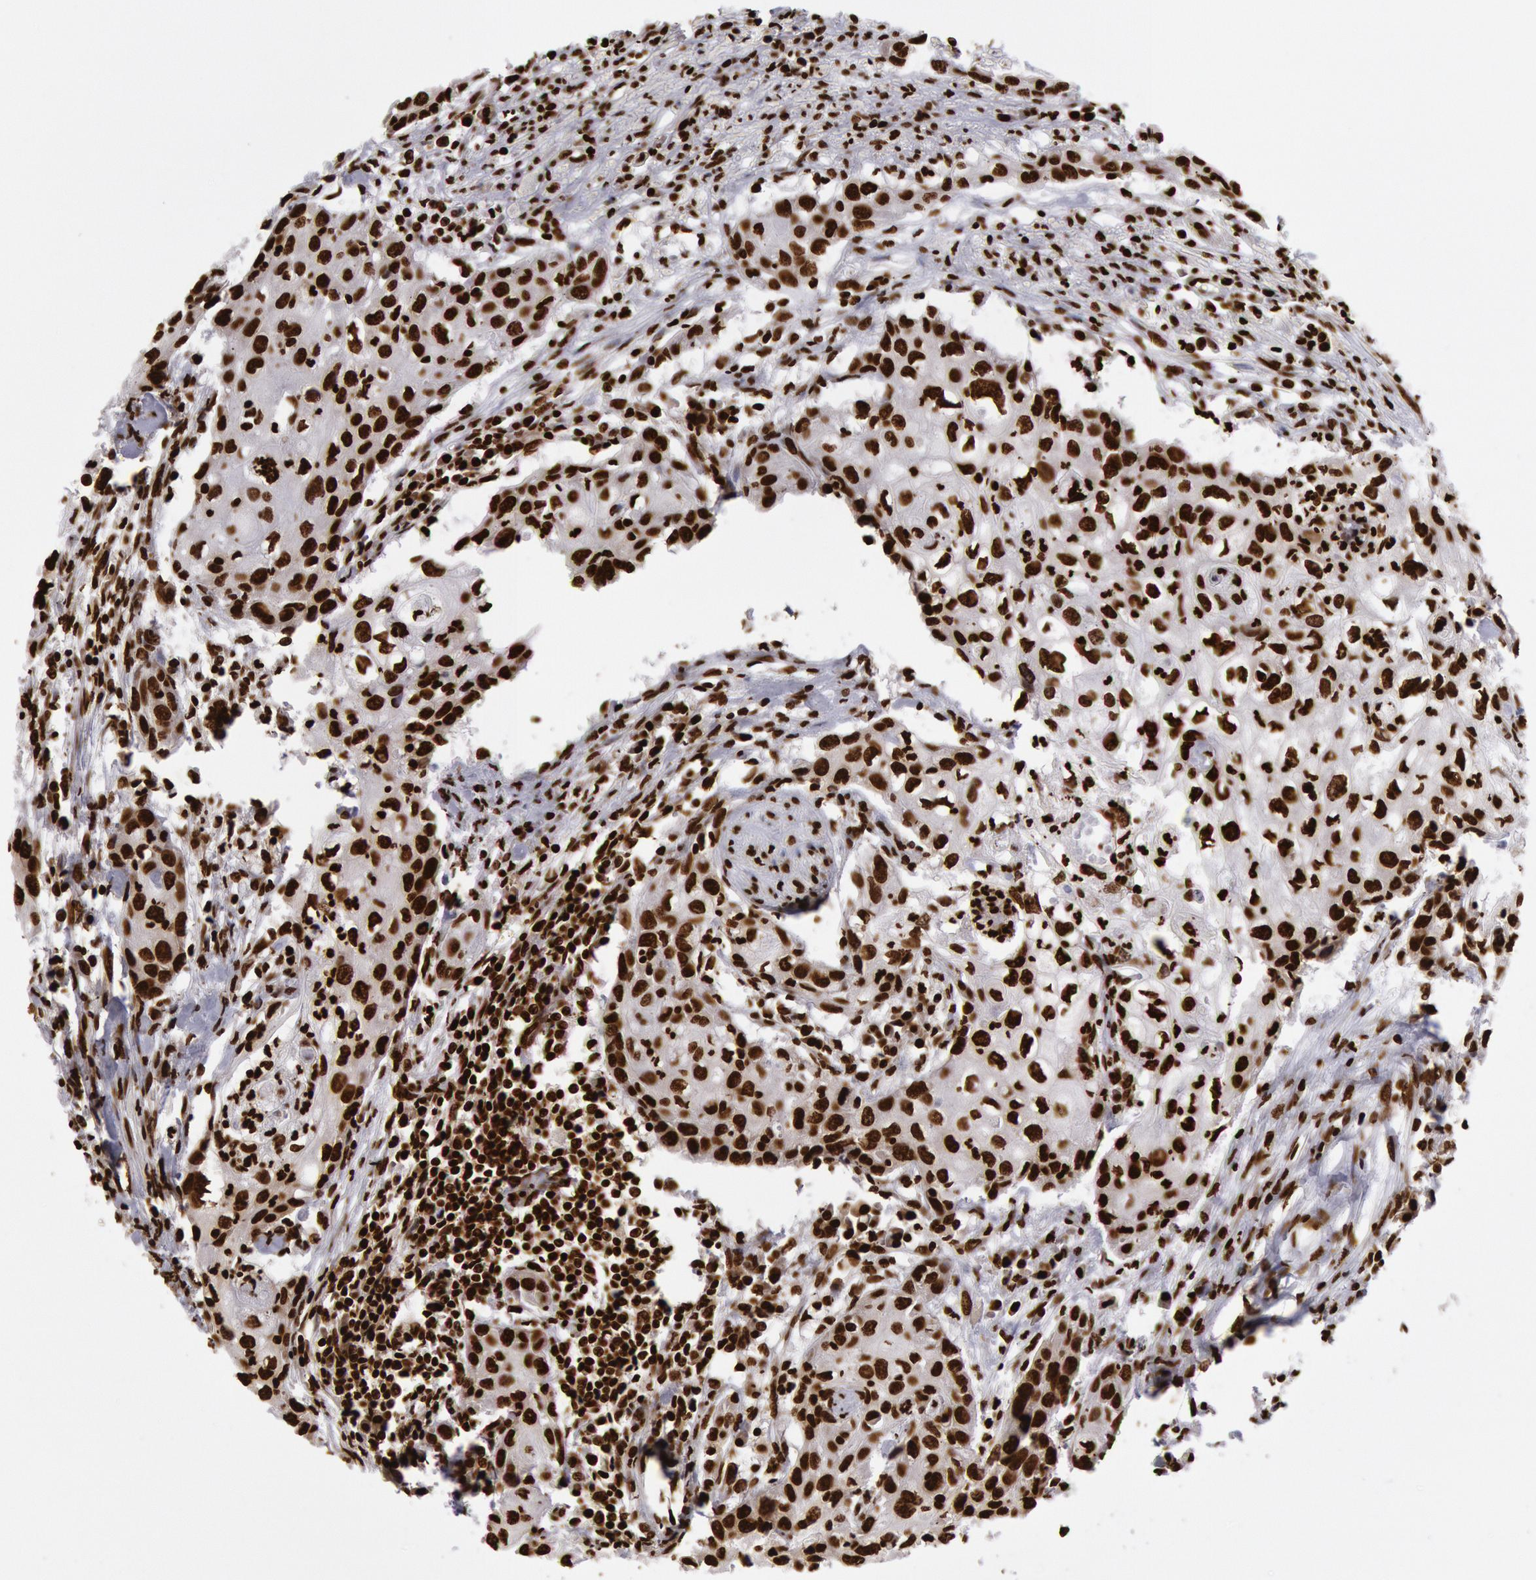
{"staining": {"intensity": "strong", "quantity": ">75%", "location": "nuclear"}, "tissue": "urothelial cancer", "cell_type": "Tumor cells", "image_type": "cancer", "snomed": [{"axis": "morphology", "description": "Urothelial carcinoma, High grade"}, {"axis": "topography", "description": "Urinary bladder"}], "caption": "Brown immunohistochemical staining in urothelial cancer demonstrates strong nuclear expression in approximately >75% of tumor cells.", "gene": "H3-4", "patient": {"sex": "male", "age": 54}}